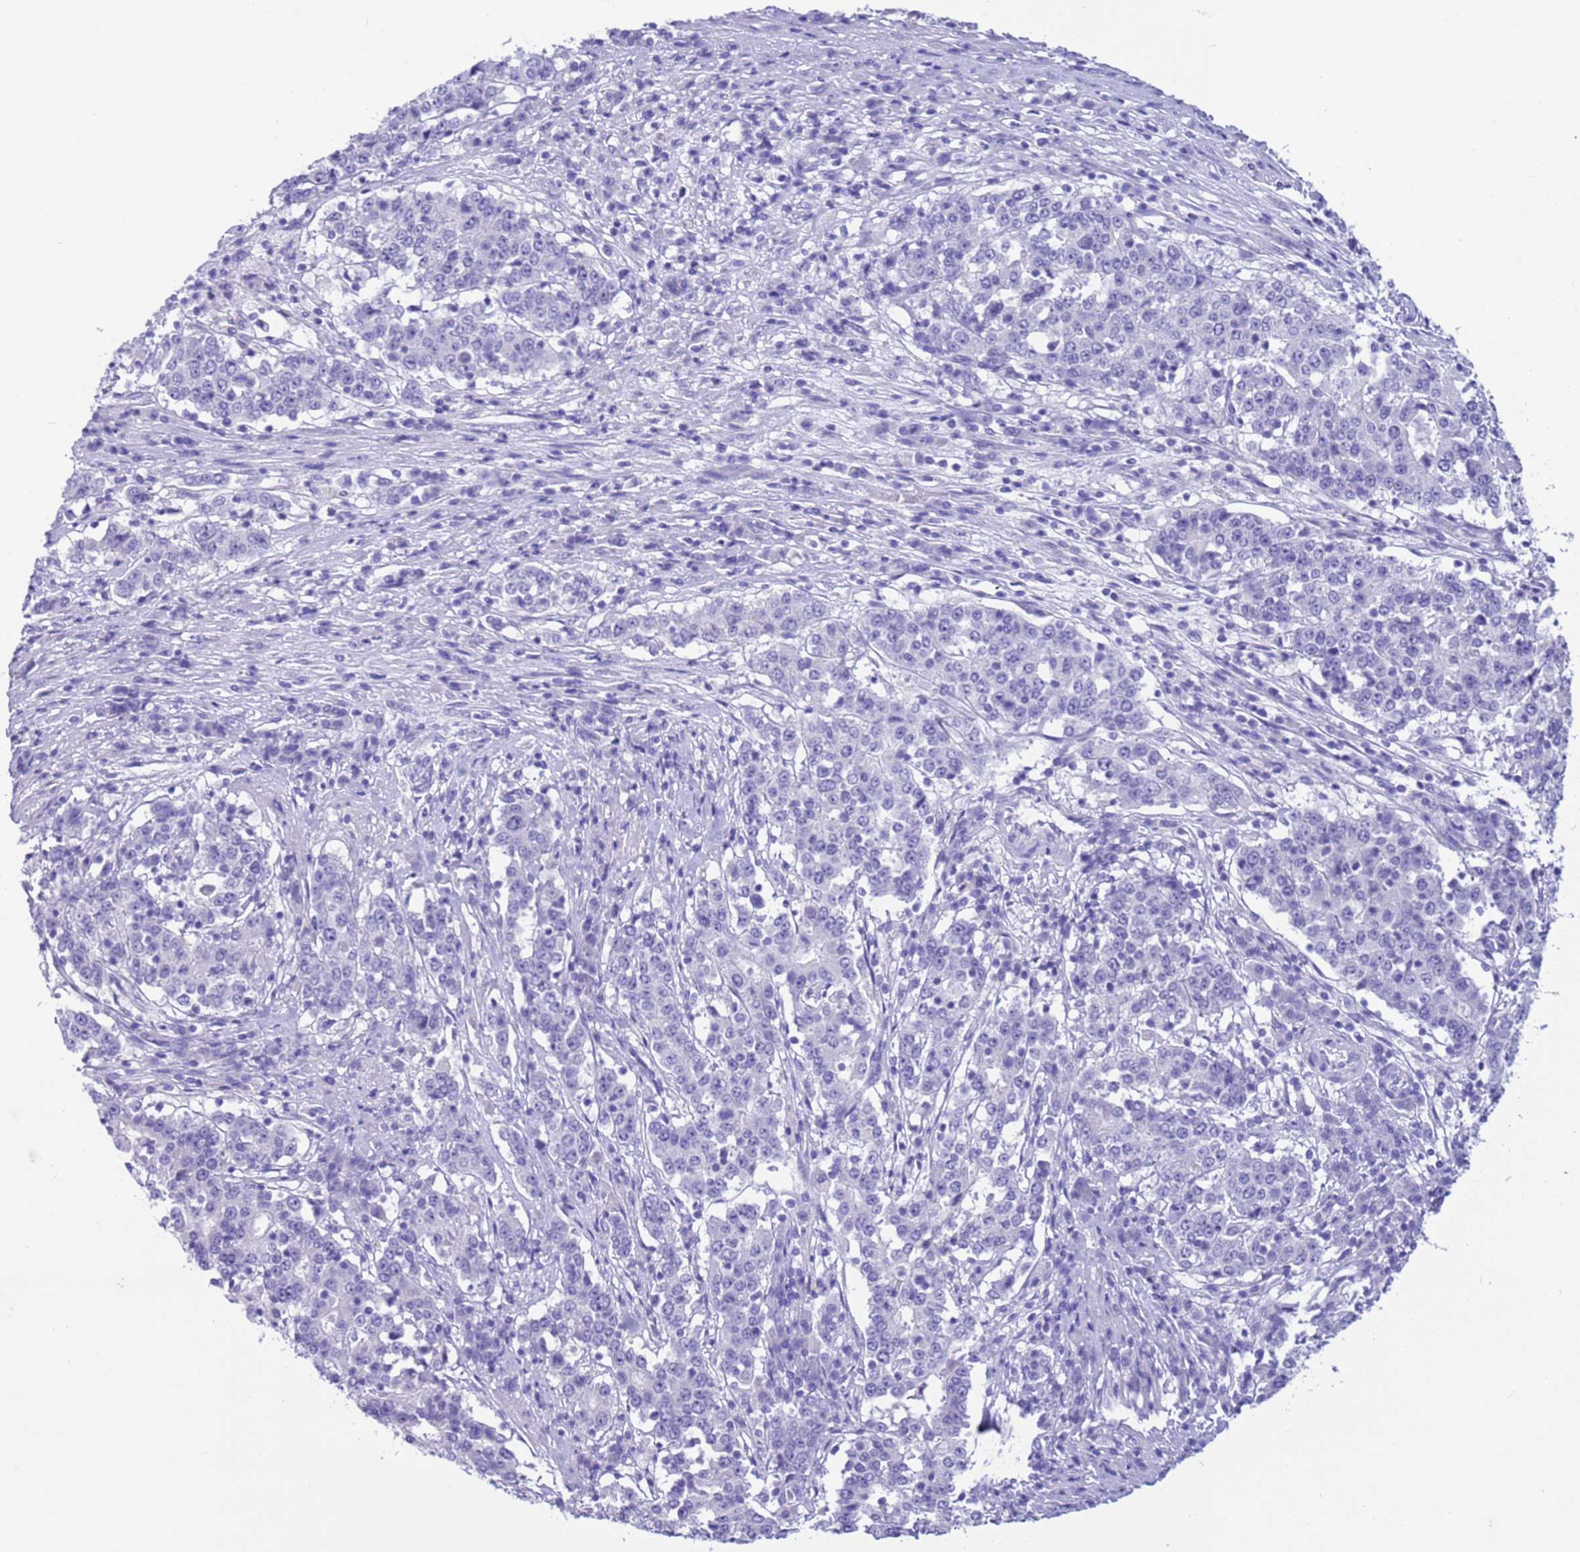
{"staining": {"intensity": "negative", "quantity": "none", "location": "none"}, "tissue": "stomach cancer", "cell_type": "Tumor cells", "image_type": "cancer", "snomed": [{"axis": "morphology", "description": "Adenocarcinoma, NOS"}, {"axis": "topography", "description": "Stomach"}], "caption": "This is a image of IHC staining of stomach adenocarcinoma, which shows no expression in tumor cells. The staining is performed using DAB (3,3'-diaminobenzidine) brown chromogen with nuclei counter-stained in using hematoxylin.", "gene": "CPB1", "patient": {"sex": "male", "age": 59}}